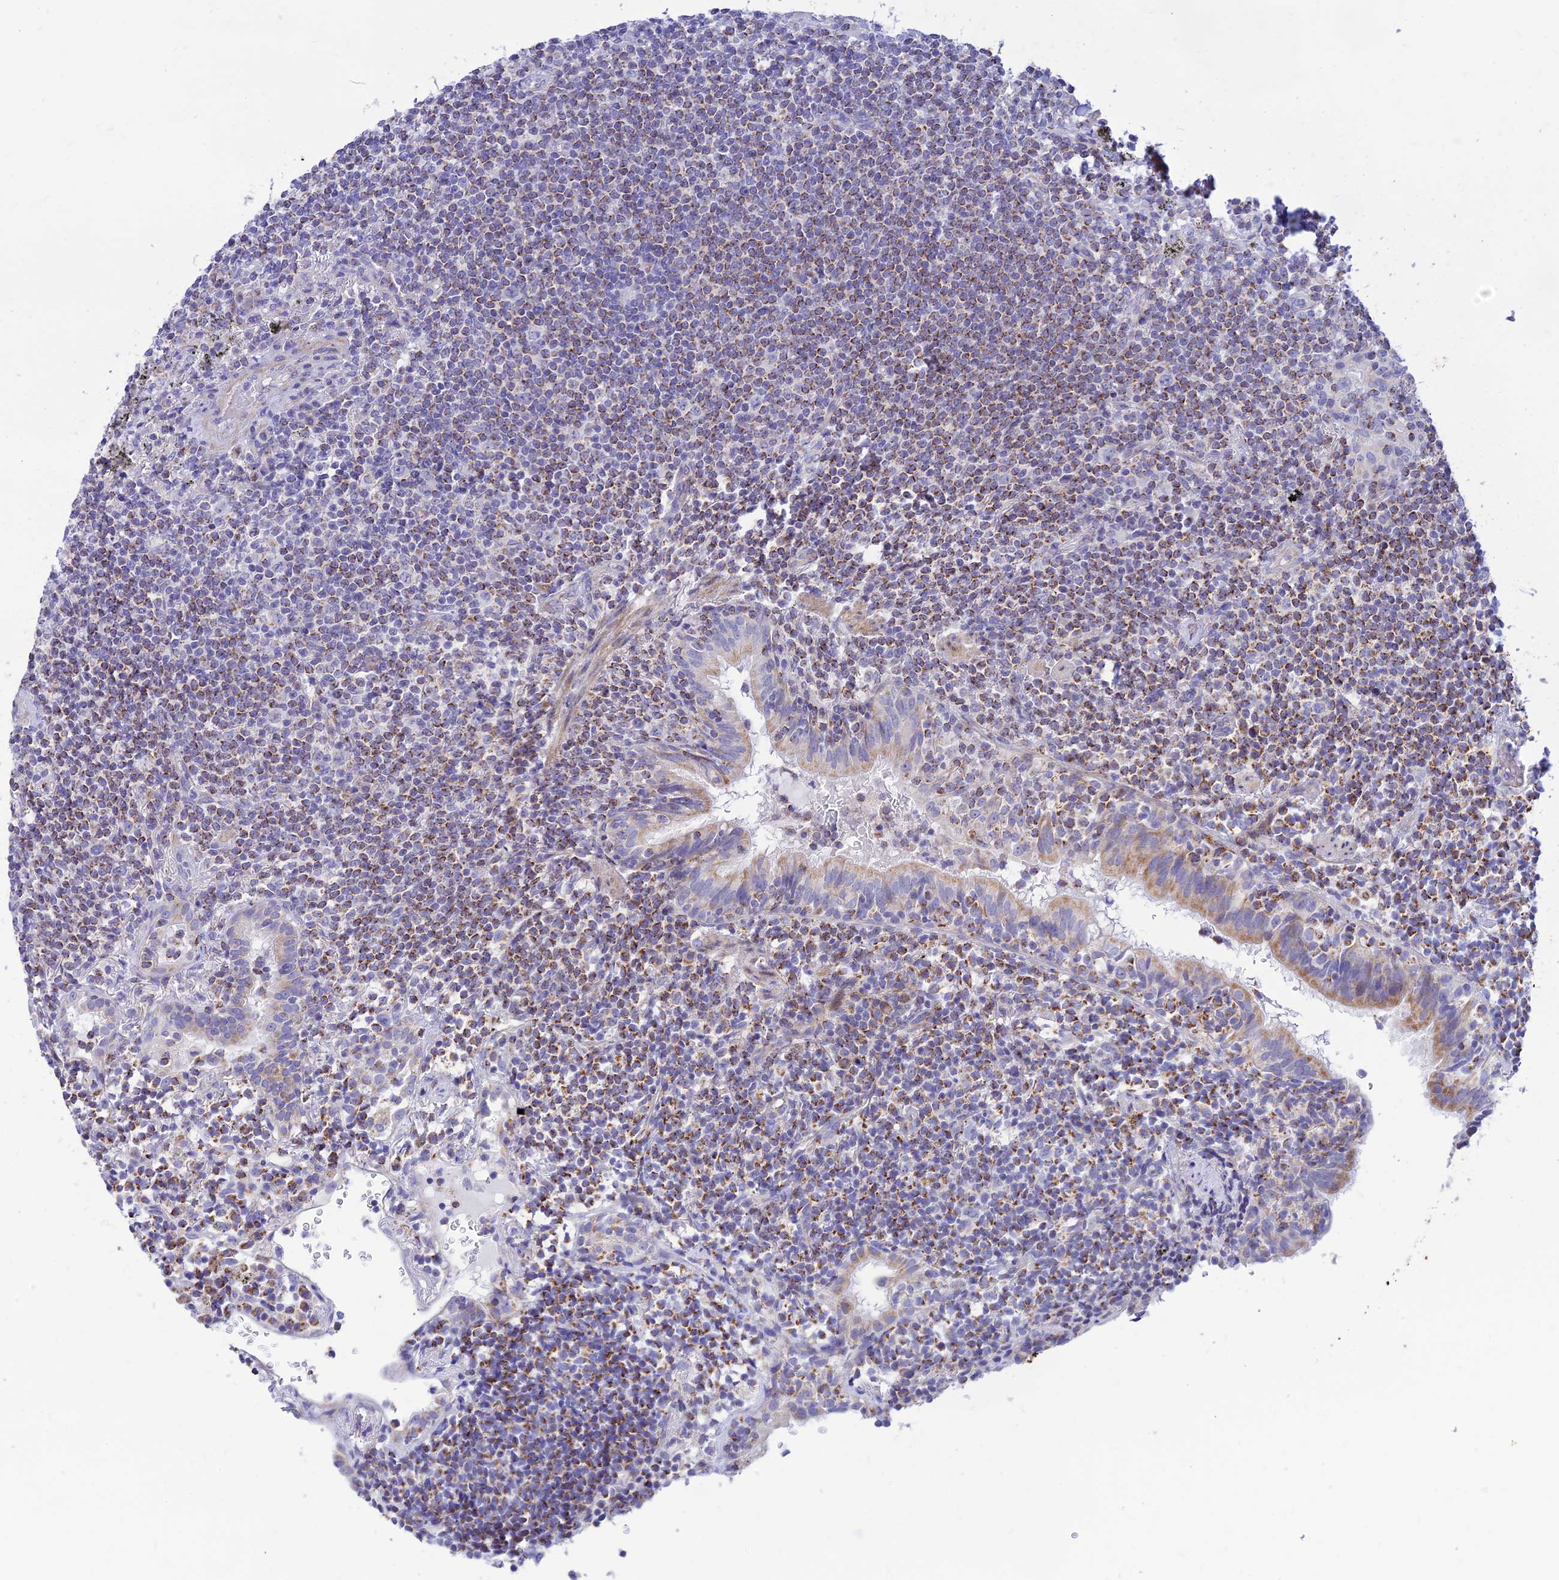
{"staining": {"intensity": "moderate", "quantity": "25%-75%", "location": "cytoplasmic/membranous"}, "tissue": "lymphoma", "cell_type": "Tumor cells", "image_type": "cancer", "snomed": [{"axis": "morphology", "description": "Malignant lymphoma, non-Hodgkin's type, Low grade"}, {"axis": "topography", "description": "Lung"}], "caption": "DAB (3,3'-diaminobenzidine) immunohistochemical staining of lymphoma displays moderate cytoplasmic/membranous protein positivity in about 25%-75% of tumor cells. (brown staining indicates protein expression, while blue staining denotes nuclei).", "gene": "FAM186B", "patient": {"sex": "female", "age": 71}}